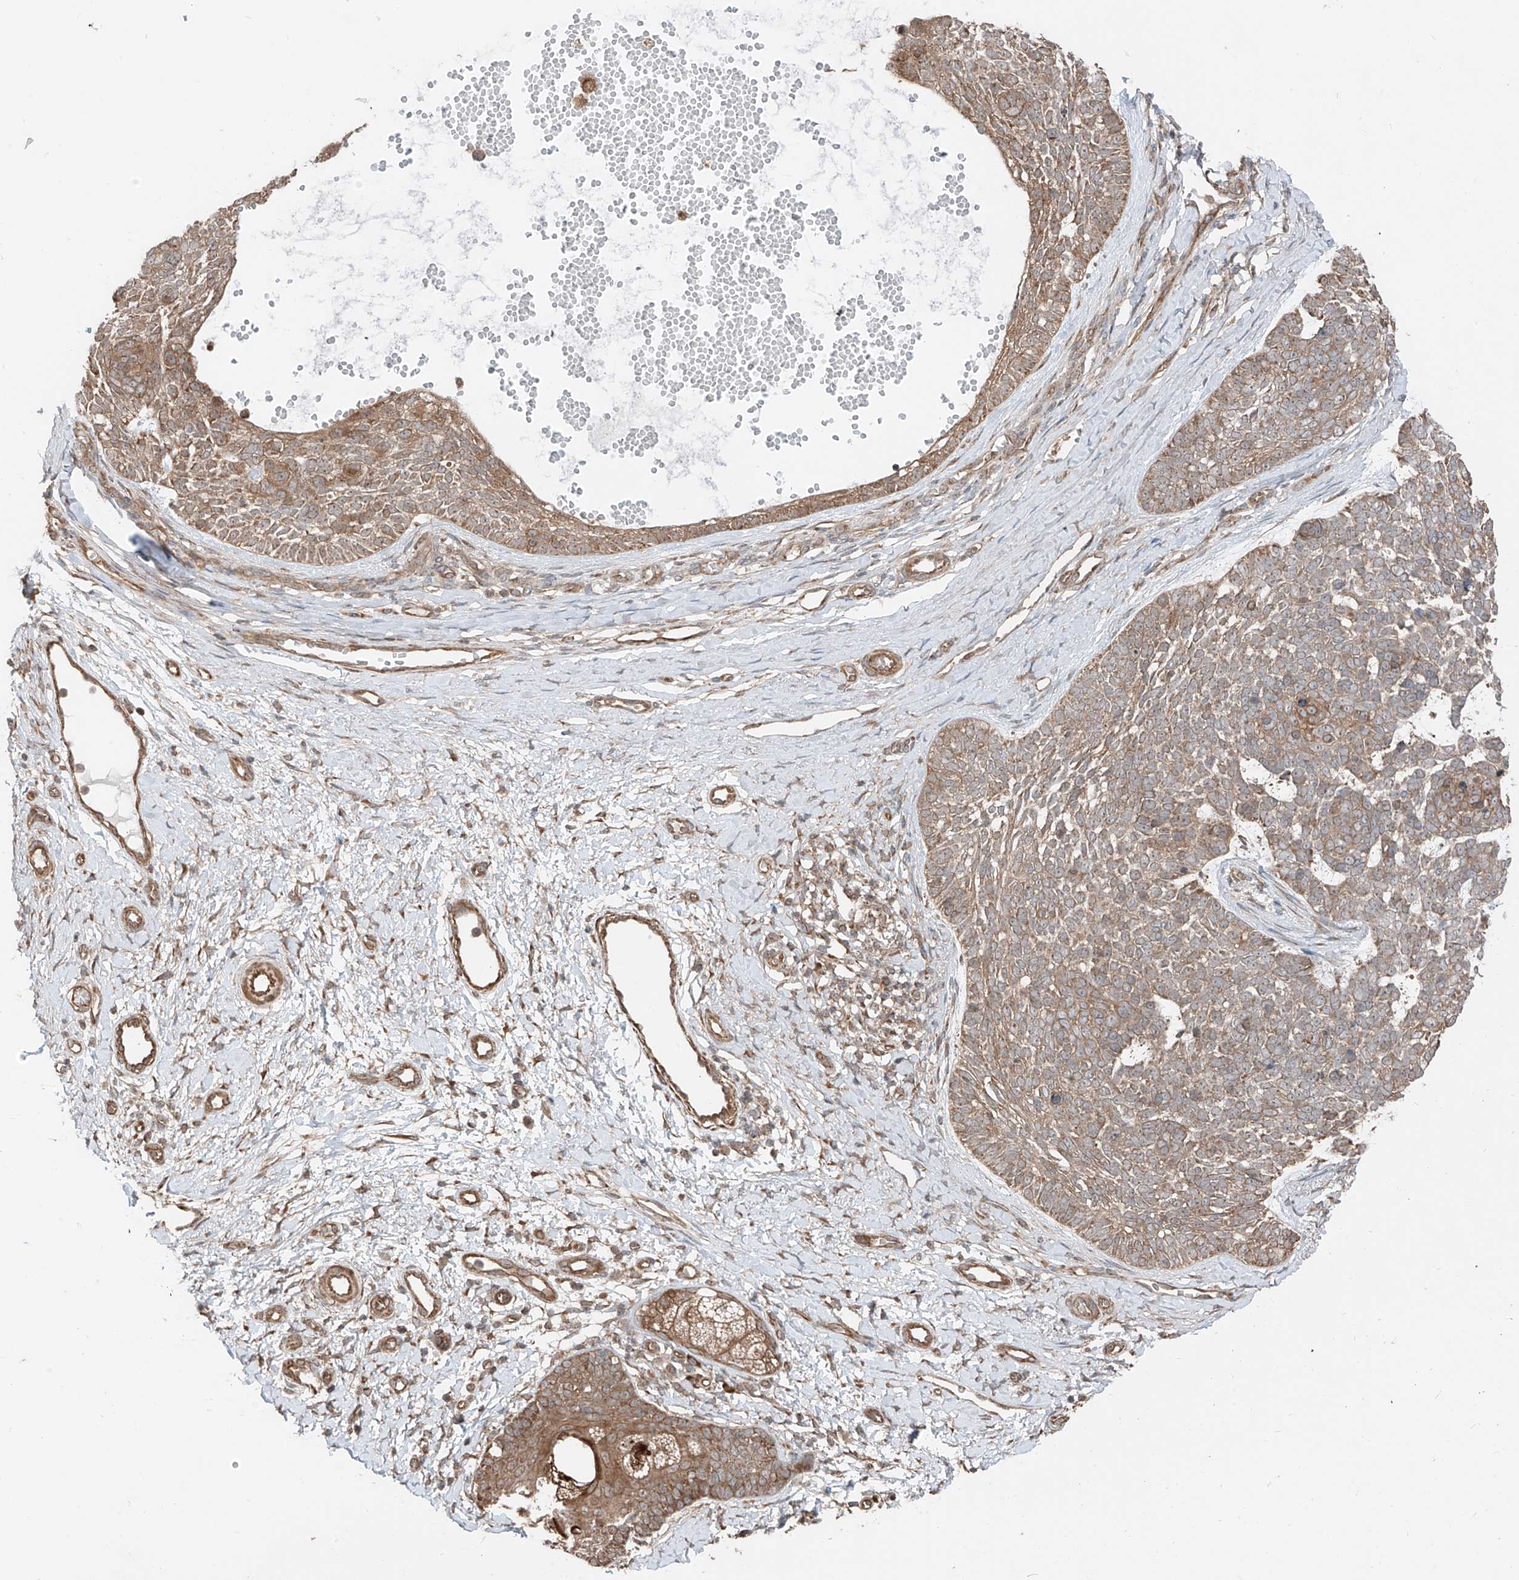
{"staining": {"intensity": "moderate", "quantity": ">75%", "location": "cytoplasmic/membranous"}, "tissue": "skin cancer", "cell_type": "Tumor cells", "image_type": "cancer", "snomed": [{"axis": "morphology", "description": "Basal cell carcinoma"}, {"axis": "topography", "description": "Skin"}], "caption": "Skin cancer (basal cell carcinoma) stained with DAB (3,3'-diaminobenzidine) IHC demonstrates medium levels of moderate cytoplasmic/membranous positivity in approximately >75% of tumor cells. The protein is shown in brown color, while the nuclei are stained blue.", "gene": "CEP162", "patient": {"sex": "female", "age": 81}}